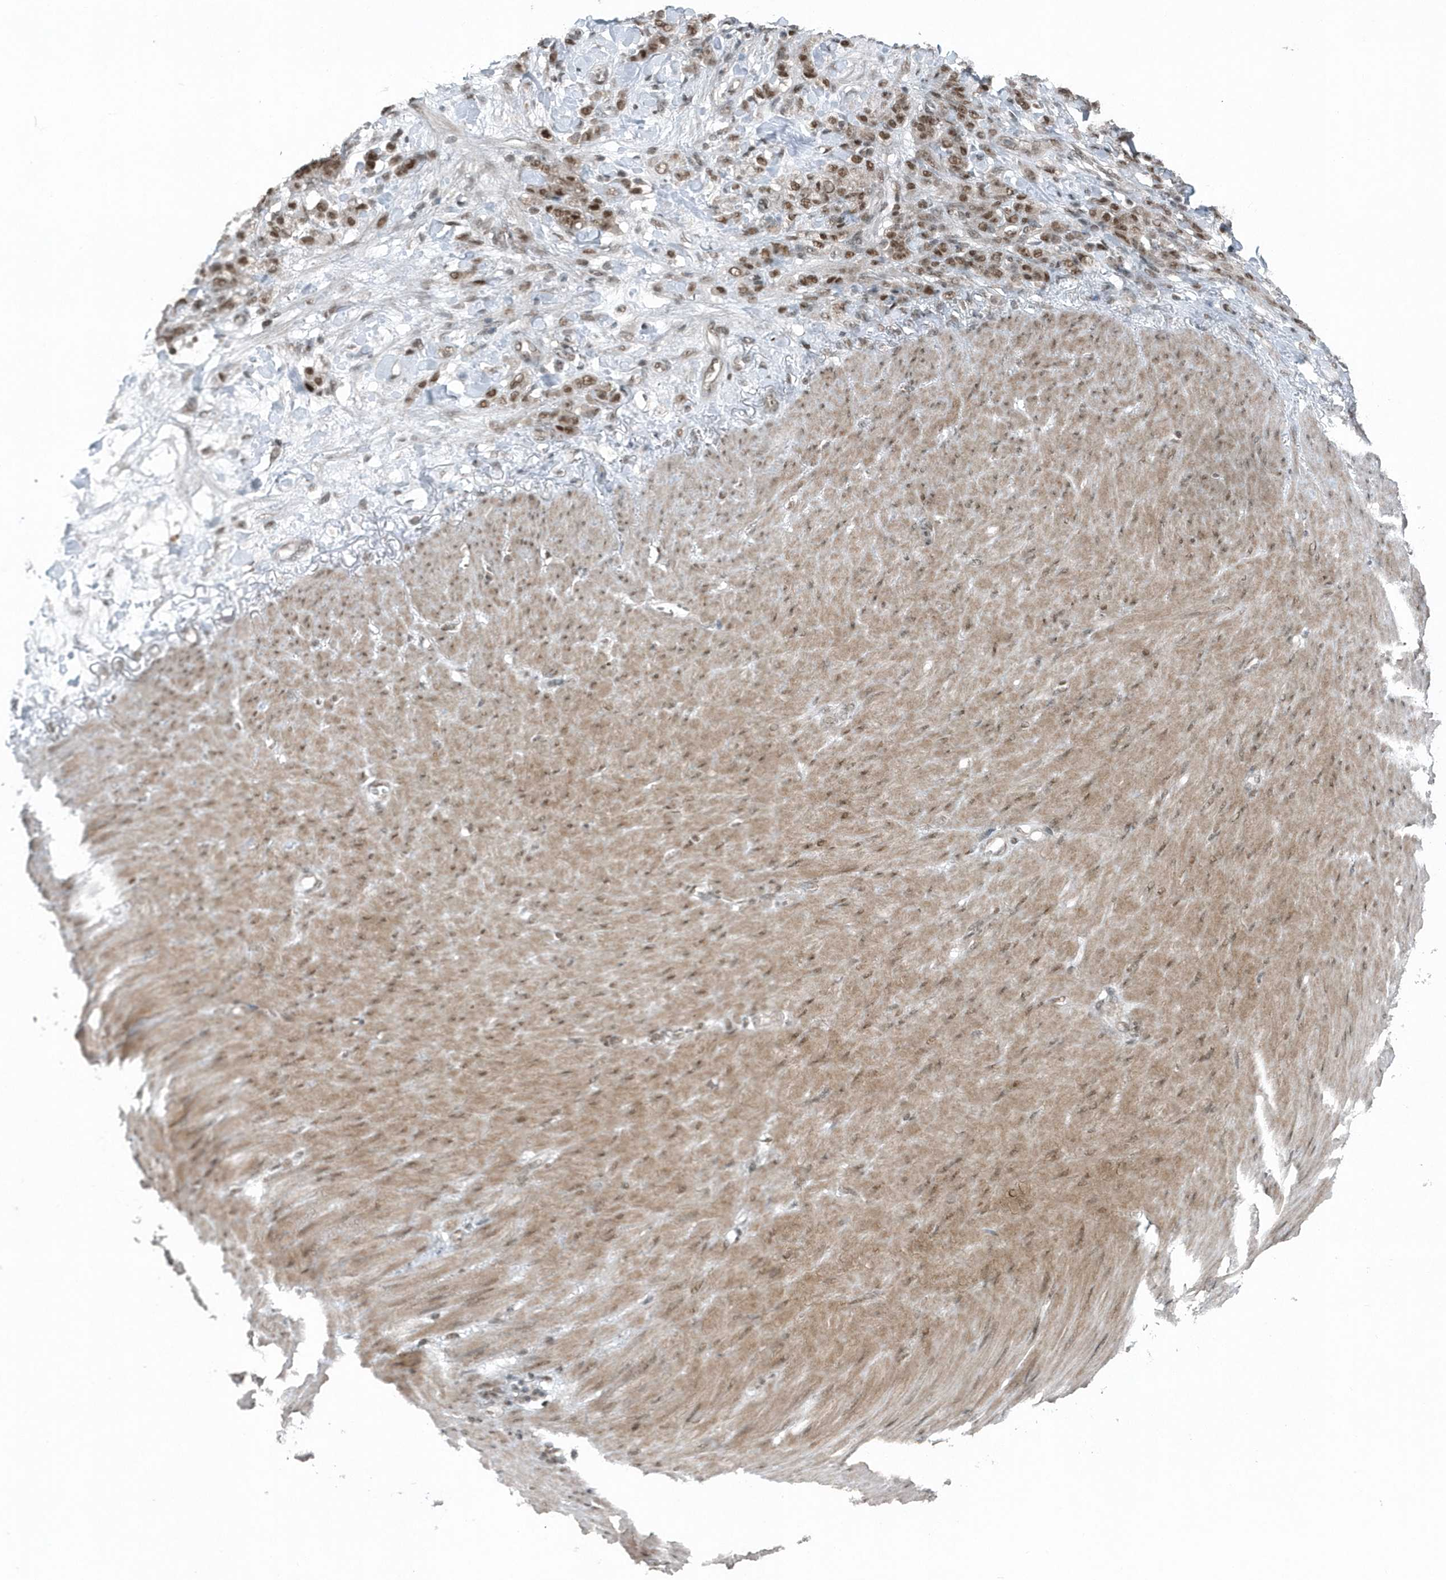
{"staining": {"intensity": "moderate", "quantity": ">75%", "location": "nuclear"}, "tissue": "stomach cancer", "cell_type": "Tumor cells", "image_type": "cancer", "snomed": [{"axis": "morphology", "description": "Normal tissue, NOS"}, {"axis": "morphology", "description": "Adenocarcinoma, NOS"}, {"axis": "topography", "description": "Stomach"}], "caption": "IHC image of neoplastic tissue: adenocarcinoma (stomach) stained using immunohistochemistry (IHC) displays medium levels of moderate protein expression localized specifically in the nuclear of tumor cells, appearing as a nuclear brown color.", "gene": "YTHDC1", "patient": {"sex": "male", "age": 82}}